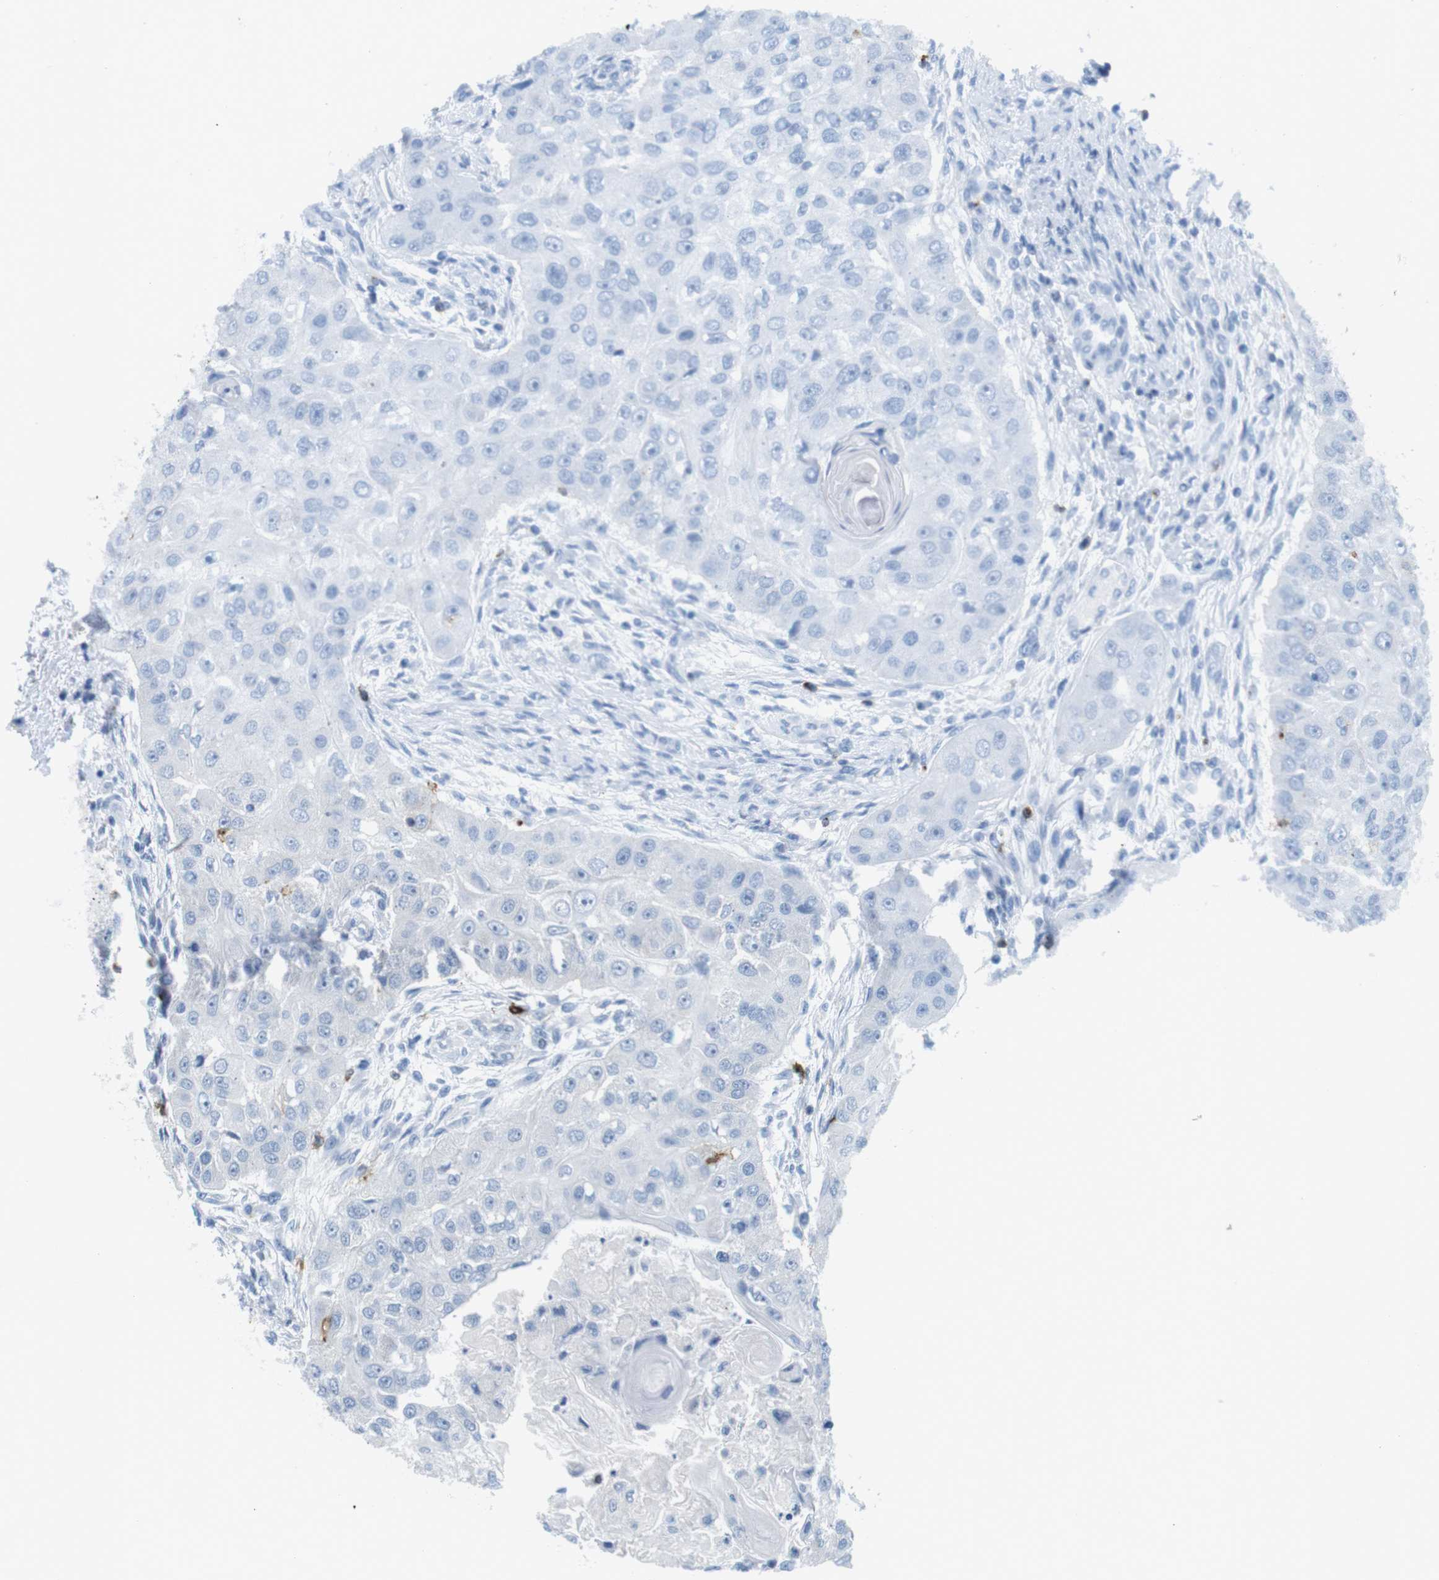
{"staining": {"intensity": "negative", "quantity": "none", "location": "none"}, "tissue": "head and neck cancer", "cell_type": "Tumor cells", "image_type": "cancer", "snomed": [{"axis": "morphology", "description": "Normal tissue, NOS"}, {"axis": "morphology", "description": "Squamous cell carcinoma, NOS"}, {"axis": "topography", "description": "Skeletal muscle"}, {"axis": "topography", "description": "Head-Neck"}], "caption": "This is an IHC image of human head and neck squamous cell carcinoma. There is no positivity in tumor cells.", "gene": "TNFRSF4", "patient": {"sex": "male", "age": 51}}